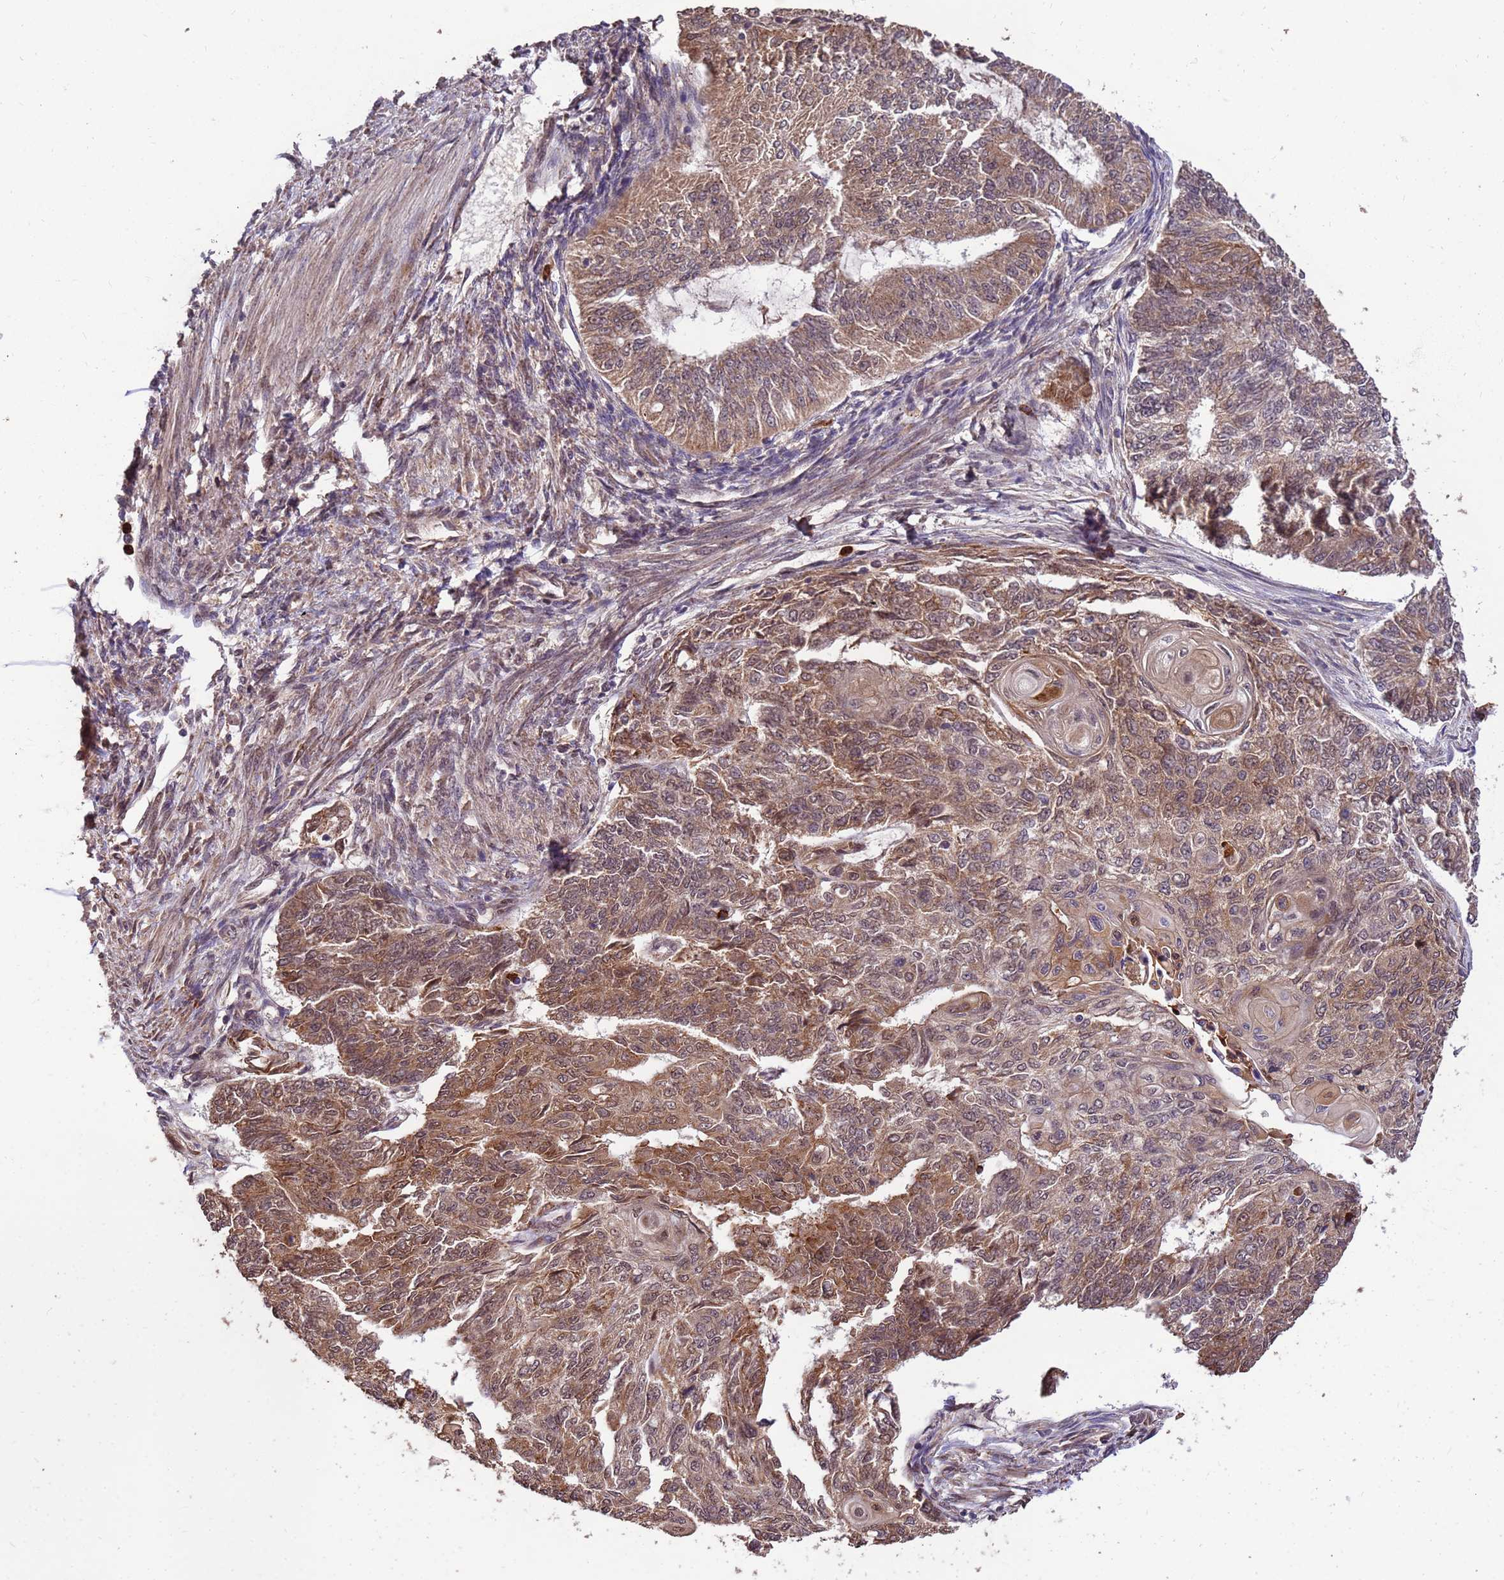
{"staining": {"intensity": "moderate", "quantity": ">75%", "location": "cytoplasmic/membranous,nuclear"}, "tissue": "endometrial cancer", "cell_type": "Tumor cells", "image_type": "cancer", "snomed": [{"axis": "morphology", "description": "Adenocarcinoma, NOS"}, {"axis": "topography", "description": "Endometrium"}], "caption": "Moderate cytoplasmic/membranous and nuclear protein staining is seen in approximately >75% of tumor cells in endometrial cancer.", "gene": "ZNF619", "patient": {"sex": "female", "age": 32}}